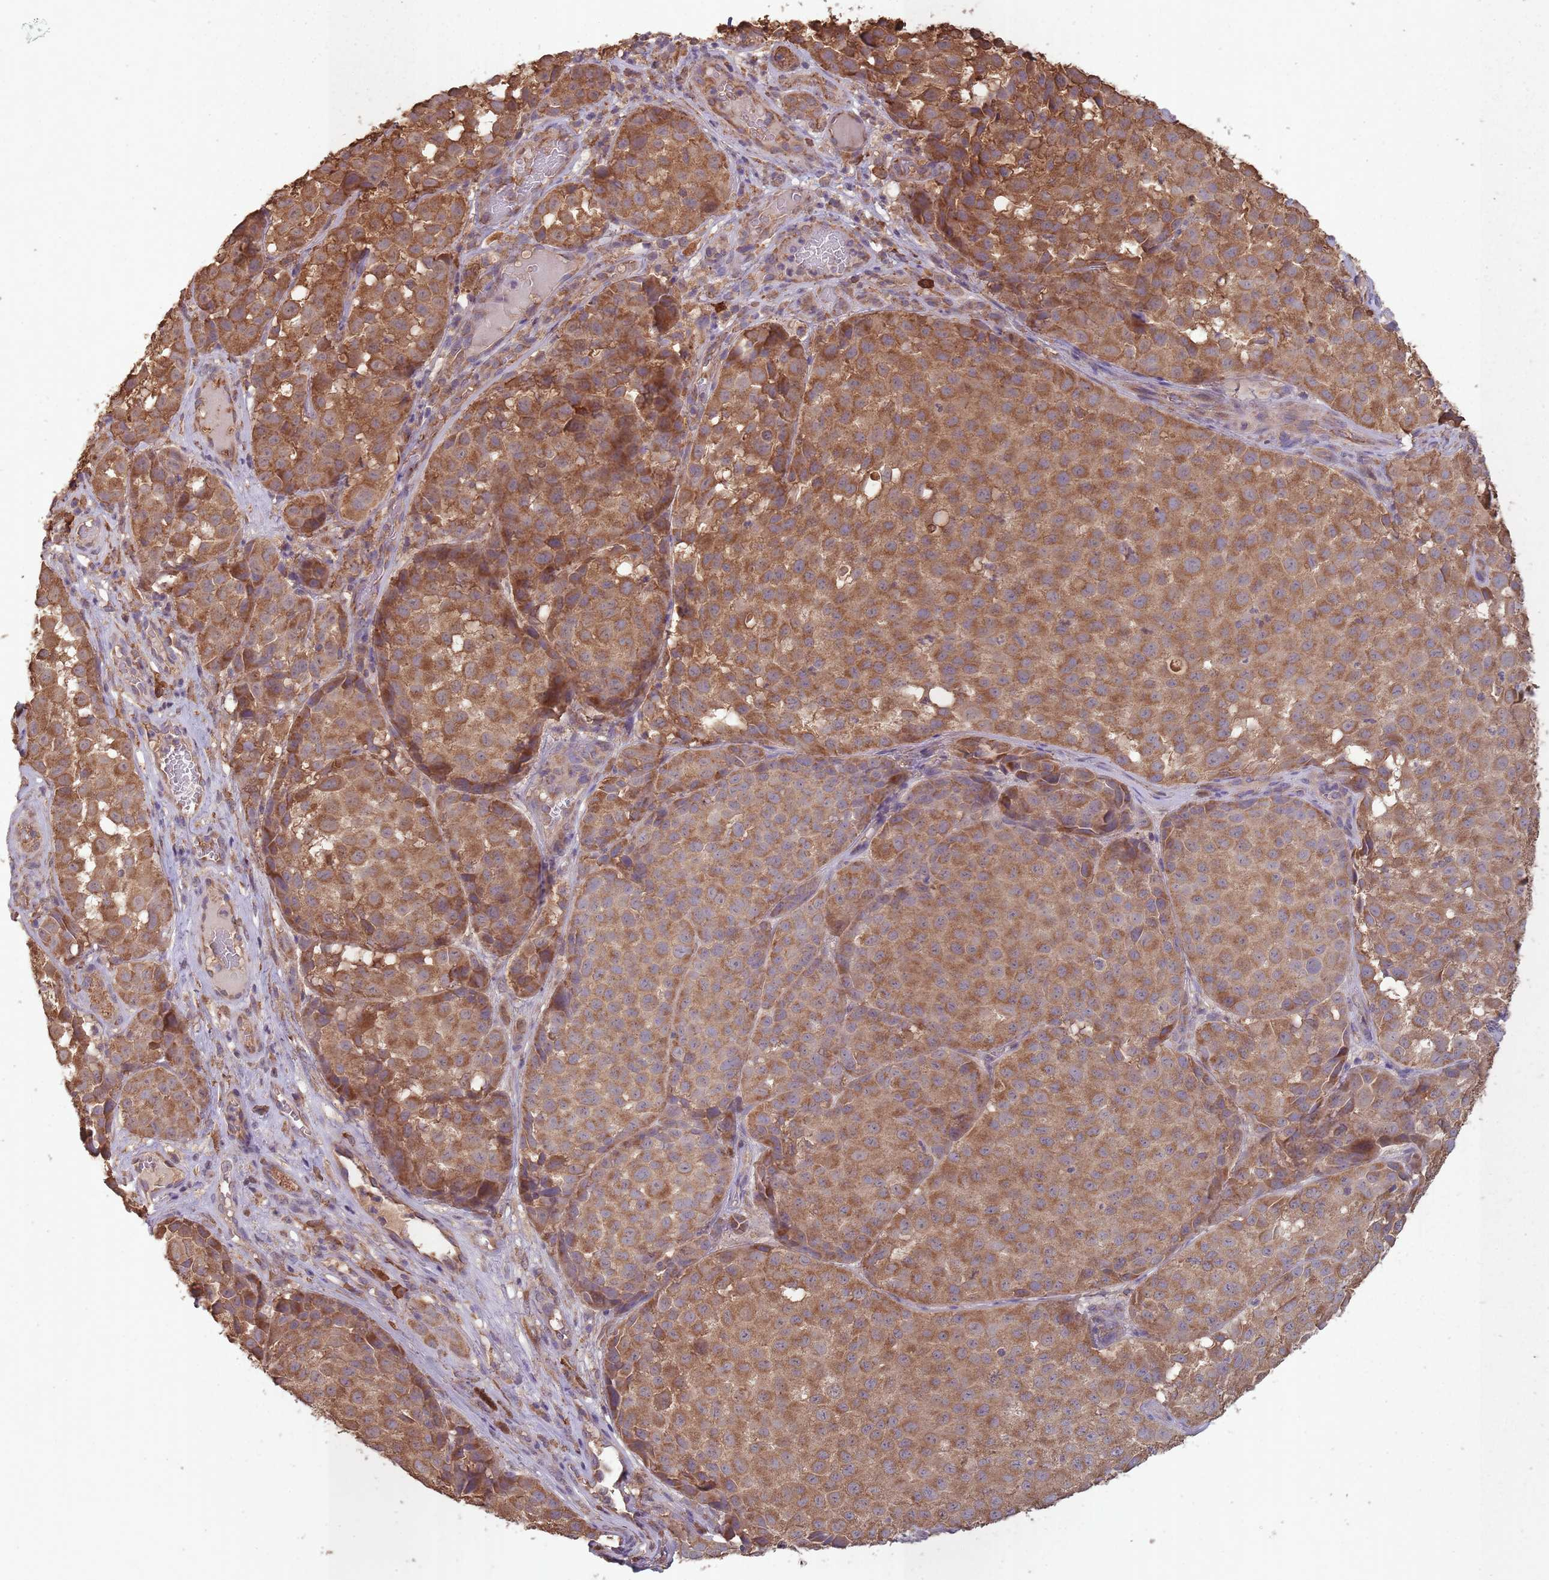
{"staining": {"intensity": "moderate", "quantity": ">75%", "location": "cytoplasmic/membranous"}, "tissue": "melanoma", "cell_type": "Tumor cells", "image_type": "cancer", "snomed": [{"axis": "morphology", "description": "Malignant melanoma, NOS"}, {"axis": "topography", "description": "Skin"}], "caption": "The immunohistochemical stain labels moderate cytoplasmic/membranous staining in tumor cells of malignant melanoma tissue.", "gene": "SANBR", "patient": {"sex": "male", "age": 64}}